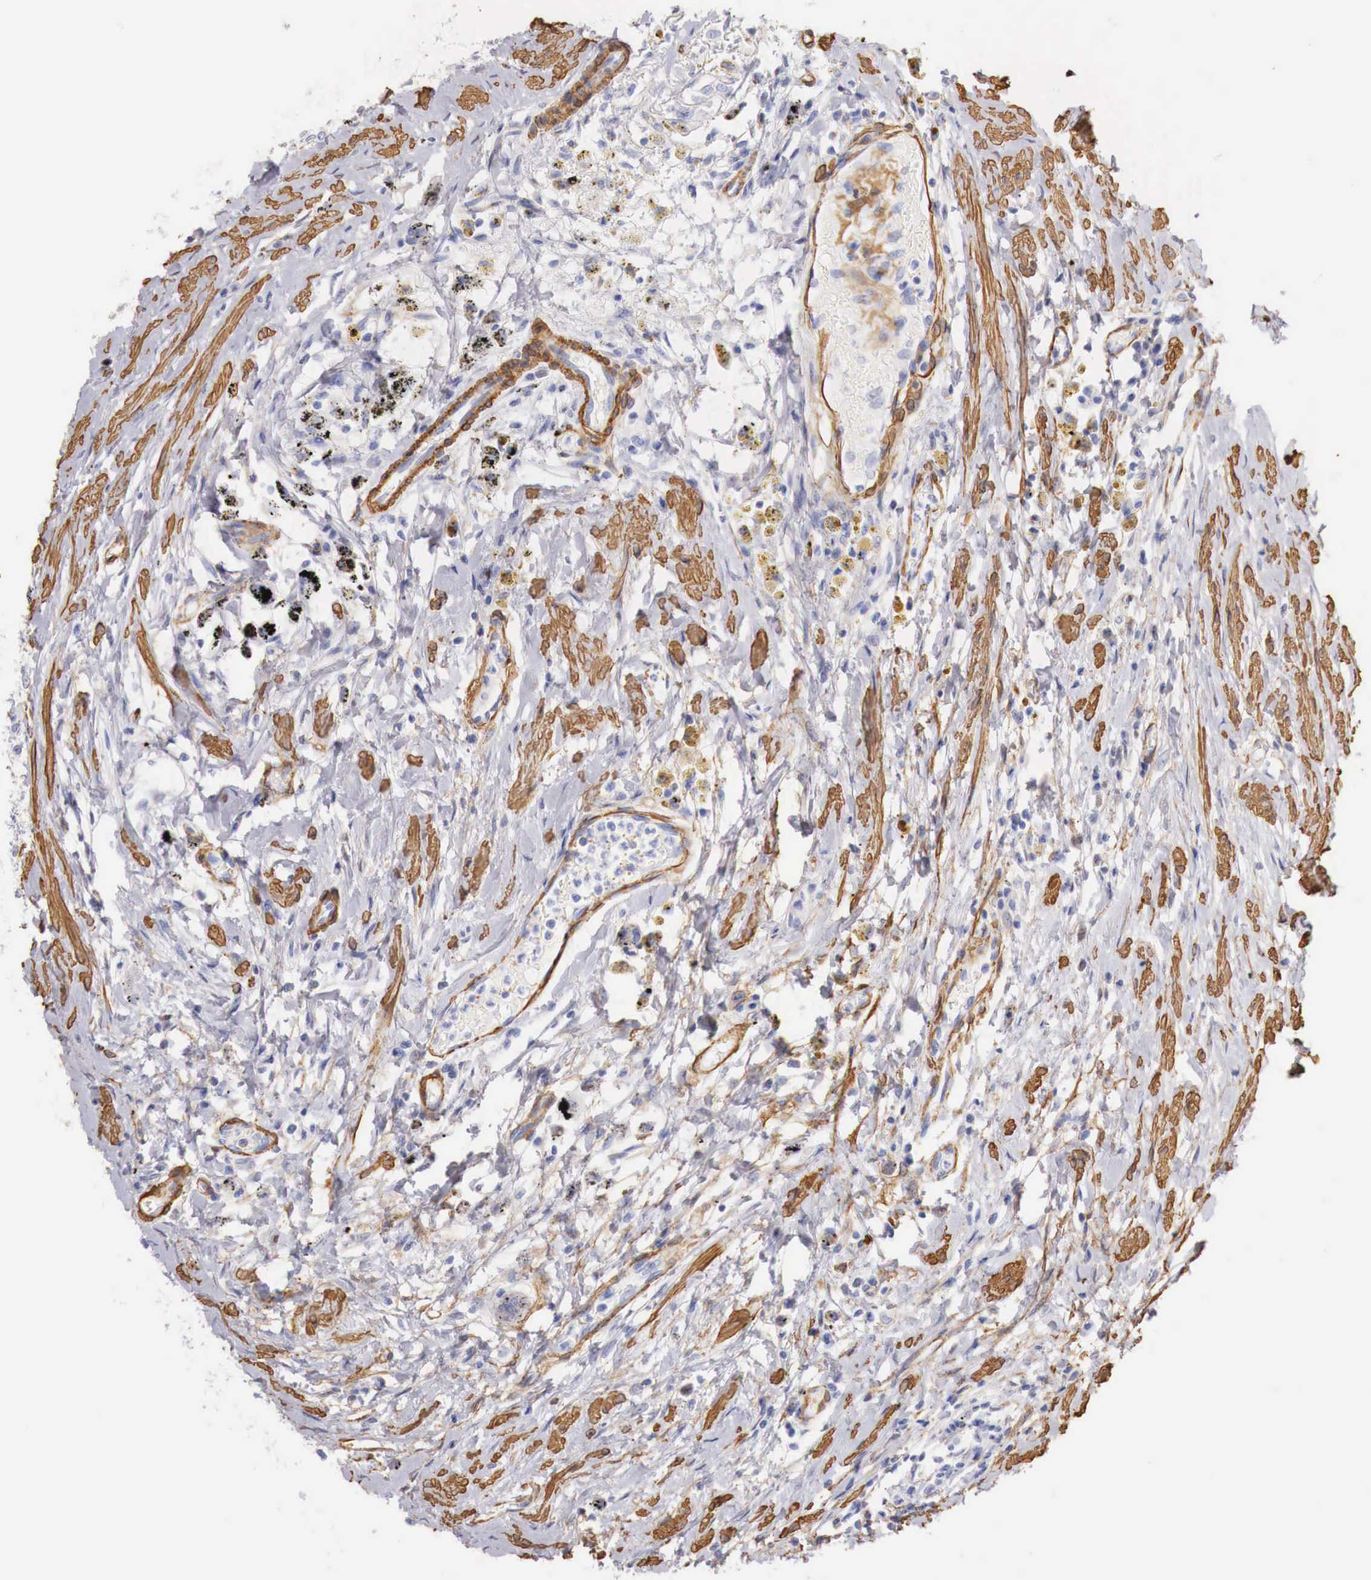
{"staining": {"intensity": "moderate", "quantity": "25%-75%", "location": "cytoplasmic/membranous"}, "tissue": "urothelial cancer", "cell_type": "Tumor cells", "image_type": "cancer", "snomed": [{"axis": "morphology", "description": "Urothelial carcinoma, High grade"}, {"axis": "topography", "description": "Urinary bladder"}], "caption": "Immunohistochemistry histopathology image of urothelial carcinoma (high-grade) stained for a protein (brown), which exhibits medium levels of moderate cytoplasmic/membranous positivity in approximately 25%-75% of tumor cells.", "gene": "TPM1", "patient": {"sex": "male", "age": 78}}